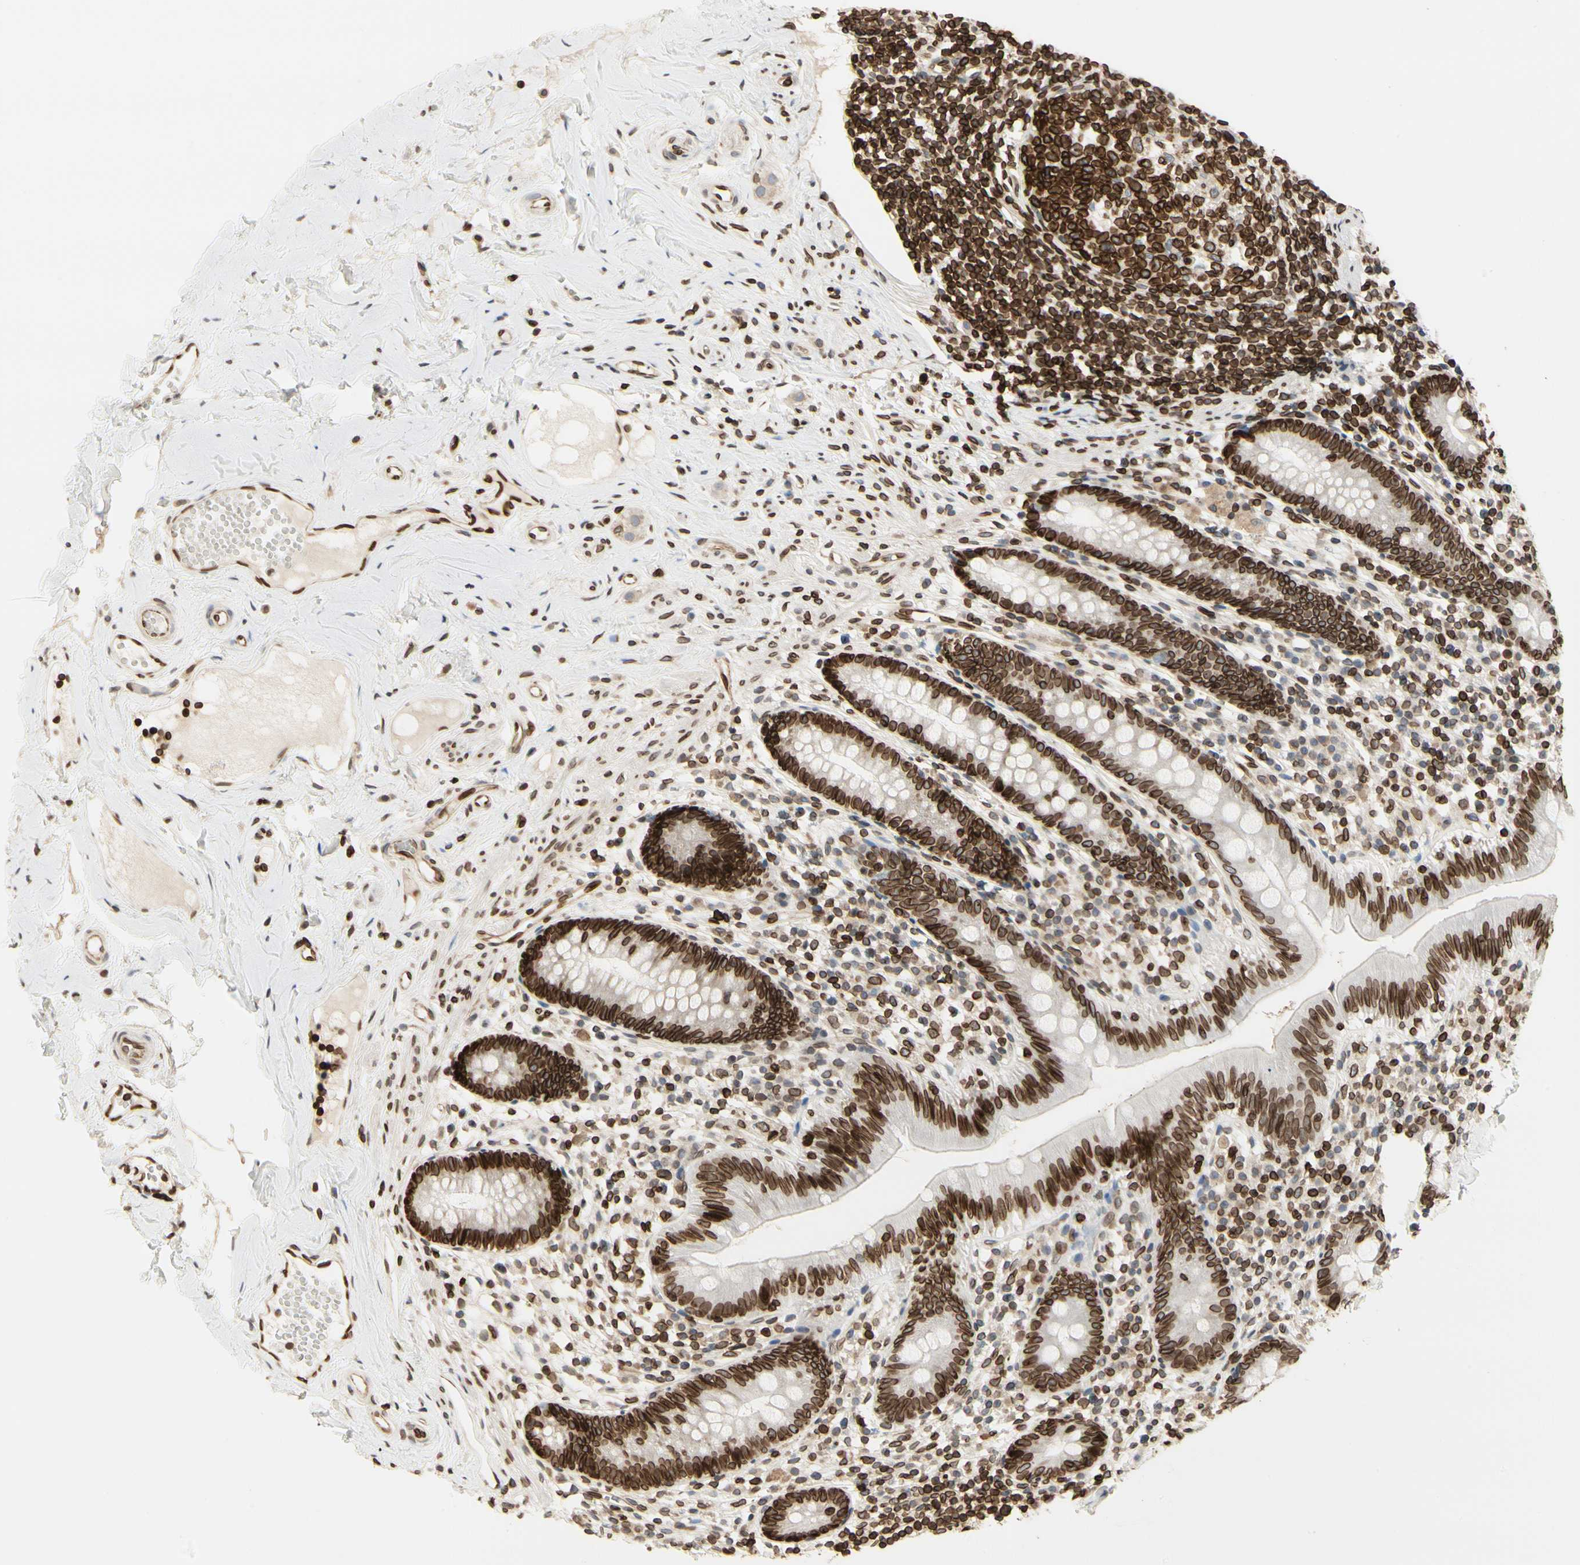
{"staining": {"intensity": "strong", "quantity": ">75%", "location": "cytoplasmic/membranous,nuclear"}, "tissue": "appendix", "cell_type": "Glandular cells", "image_type": "normal", "snomed": [{"axis": "morphology", "description": "Normal tissue, NOS"}, {"axis": "topography", "description": "Appendix"}], "caption": "Protein expression analysis of unremarkable appendix demonstrates strong cytoplasmic/membranous,nuclear staining in approximately >75% of glandular cells.", "gene": "TMPO", "patient": {"sex": "male", "age": 52}}